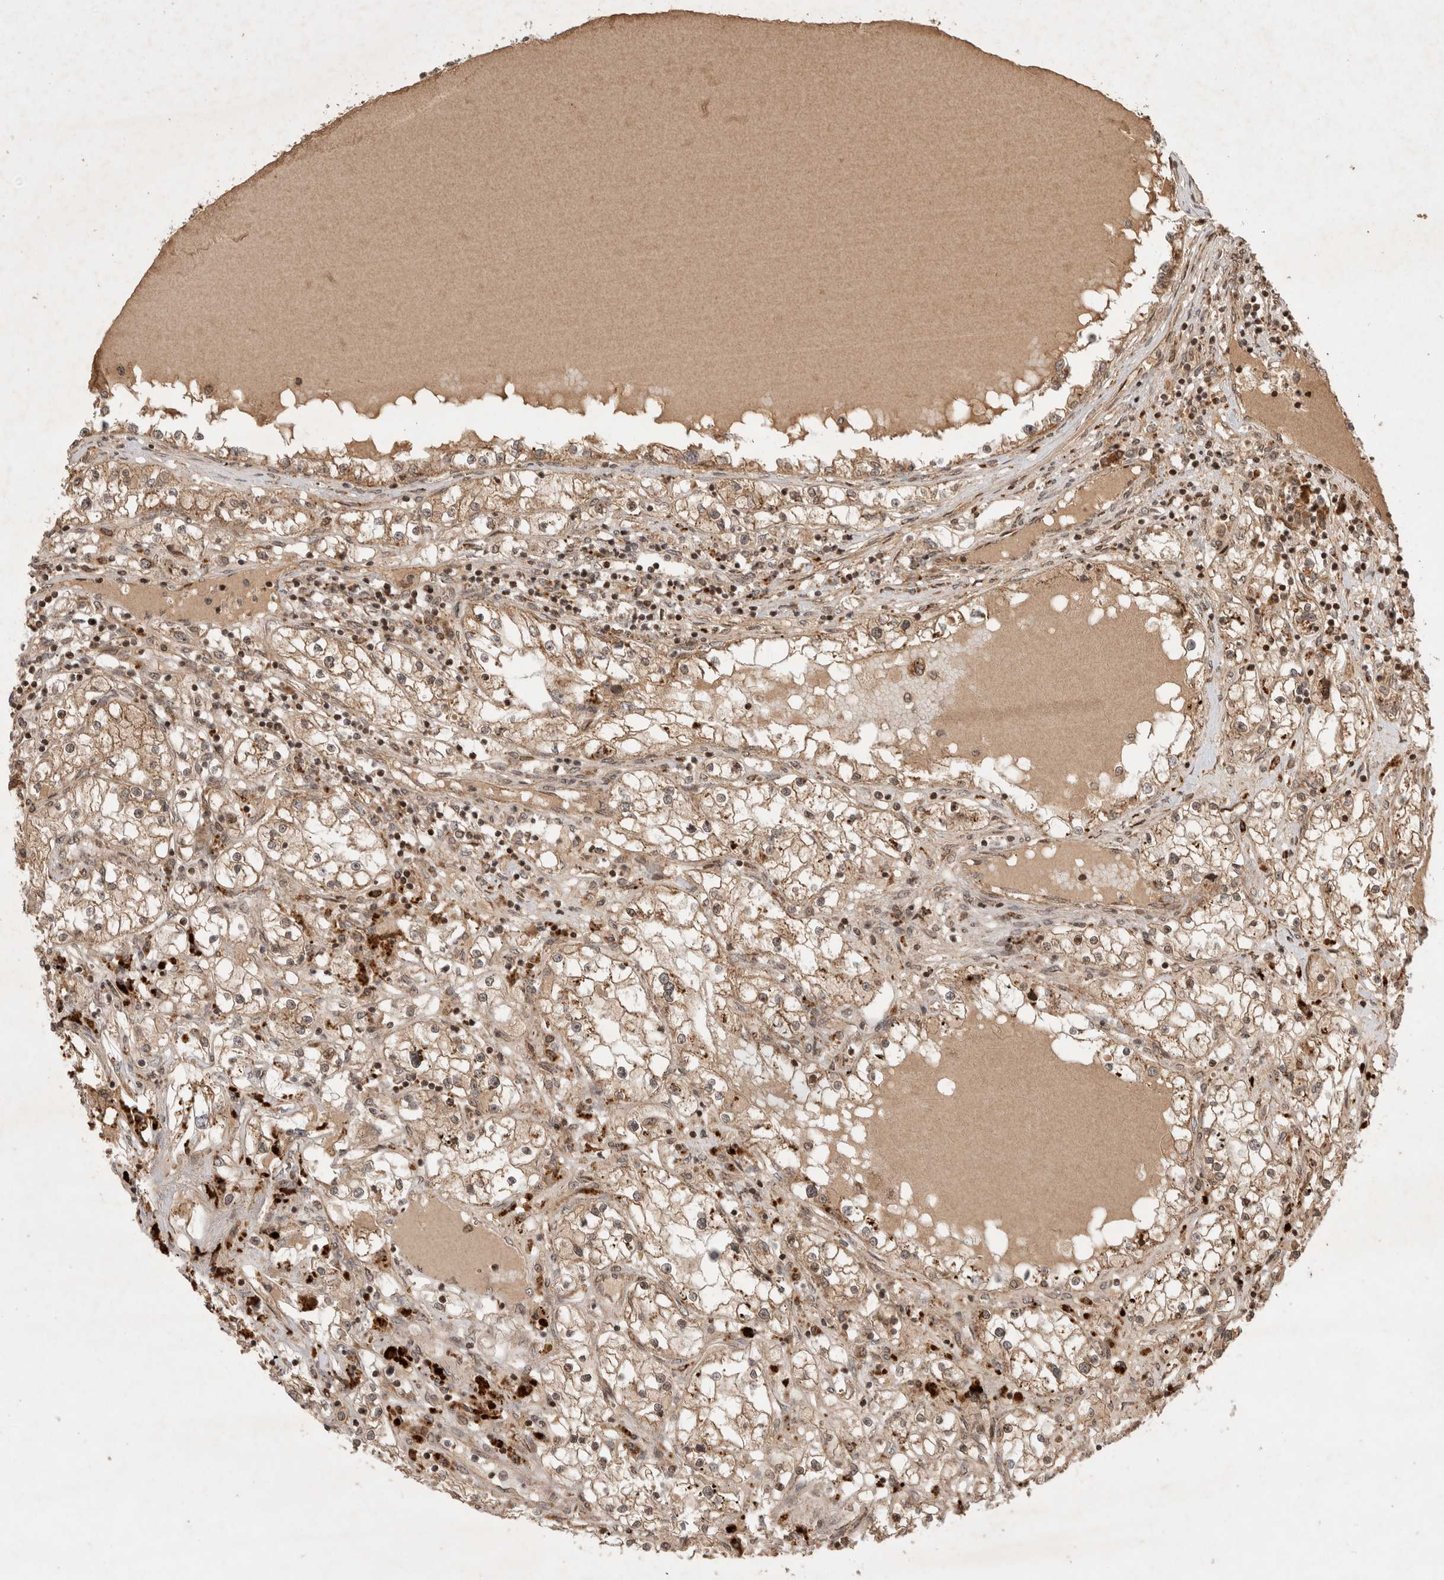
{"staining": {"intensity": "moderate", "quantity": "<25%", "location": "cytoplasmic/membranous"}, "tissue": "renal cancer", "cell_type": "Tumor cells", "image_type": "cancer", "snomed": [{"axis": "morphology", "description": "Adenocarcinoma, NOS"}, {"axis": "topography", "description": "Kidney"}], "caption": "High-magnification brightfield microscopy of renal adenocarcinoma stained with DAB (3,3'-diaminobenzidine) (brown) and counterstained with hematoxylin (blue). tumor cells exhibit moderate cytoplasmic/membranous expression is identified in about<25% of cells. The protein of interest is stained brown, and the nuclei are stained in blue (DAB IHC with brightfield microscopy, high magnification).", "gene": "FAM221A", "patient": {"sex": "male", "age": 68}}